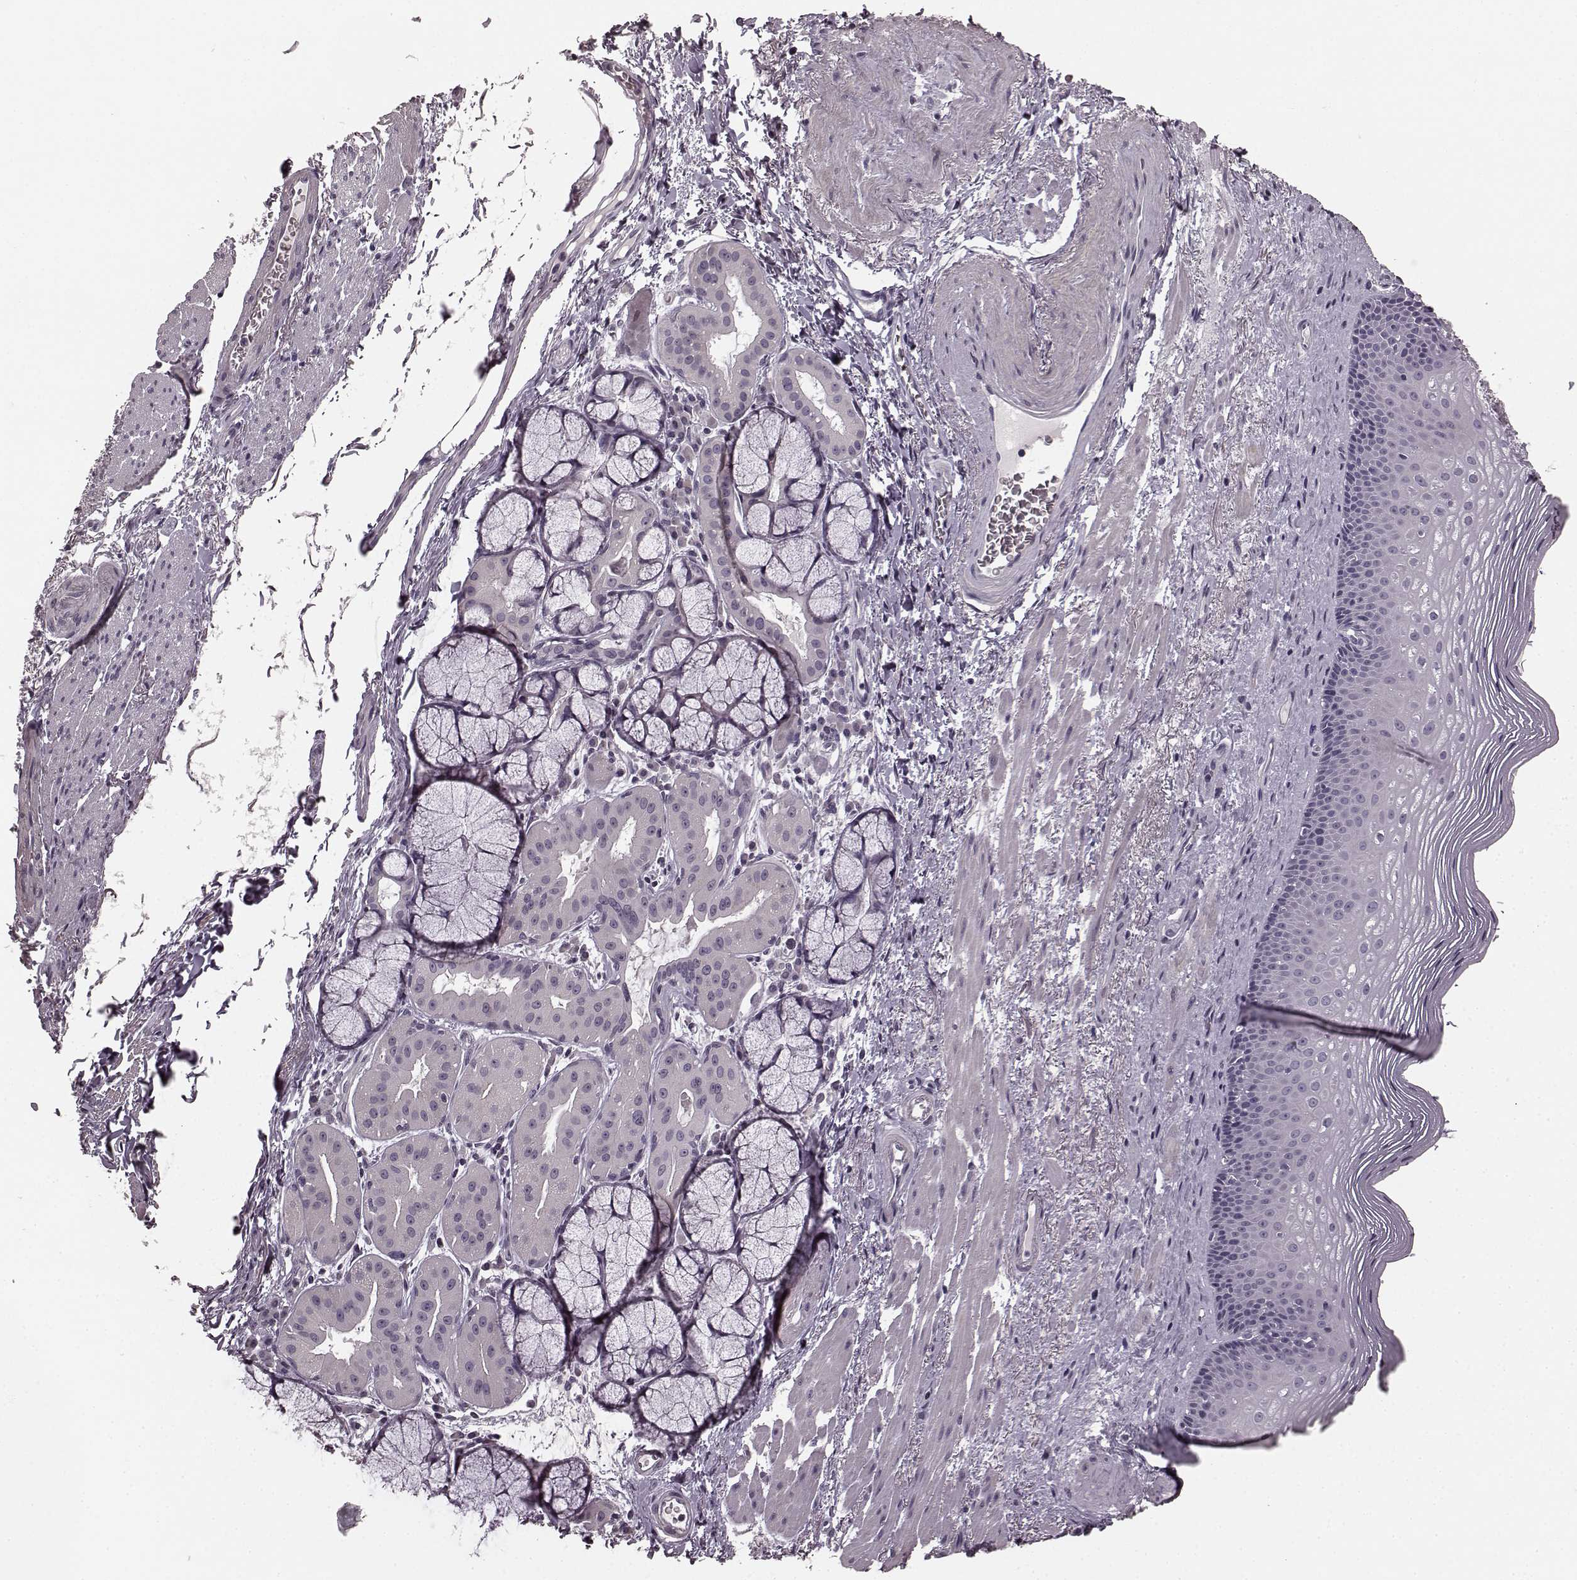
{"staining": {"intensity": "negative", "quantity": "none", "location": "none"}, "tissue": "esophagus", "cell_type": "Squamous epithelial cells", "image_type": "normal", "snomed": [{"axis": "morphology", "description": "Normal tissue, NOS"}, {"axis": "topography", "description": "Esophagus"}], "caption": "The immunohistochemistry (IHC) micrograph has no significant positivity in squamous epithelial cells of esophagus. (DAB immunohistochemistry (IHC), high magnification).", "gene": "RIT2", "patient": {"sex": "male", "age": 76}}